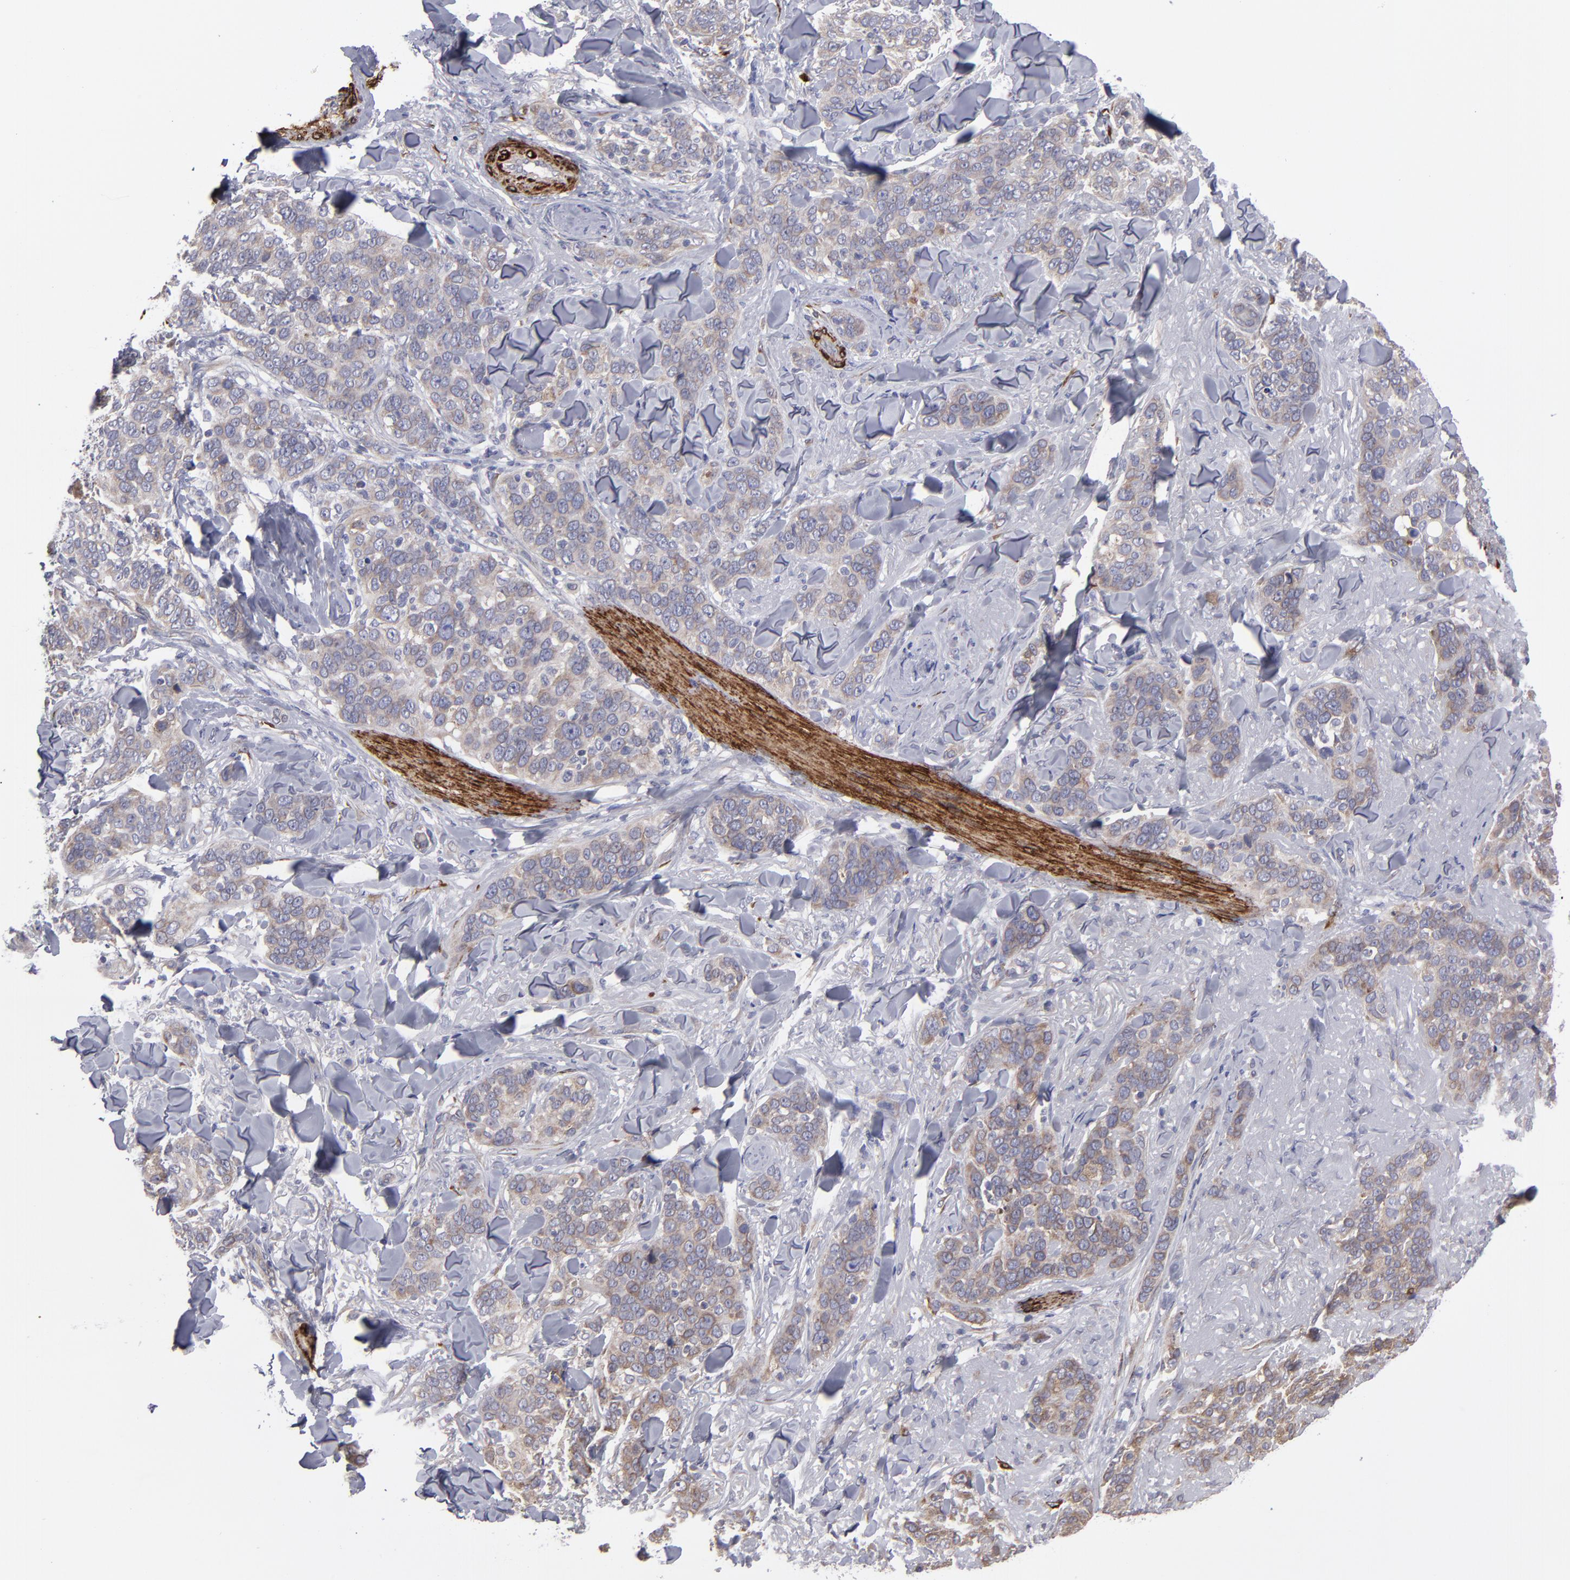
{"staining": {"intensity": "moderate", "quantity": ">75%", "location": "cytoplasmic/membranous"}, "tissue": "skin cancer", "cell_type": "Tumor cells", "image_type": "cancer", "snomed": [{"axis": "morphology", "description": "Normal tissue, NOS"}, {"axis": "morphology", "description": "Squamous cell carcinoma, NOS"}, {"axis": "topography", "description": "Skin"}], "caption": "Skin cancer was stained to show a protein in brown. There is medium levels of moderate cytoplasmic/membranous staining in approximately >75% of tumor cells.", "gene": "SLMAP", "patient": {"sex": "female", "age": 83}}